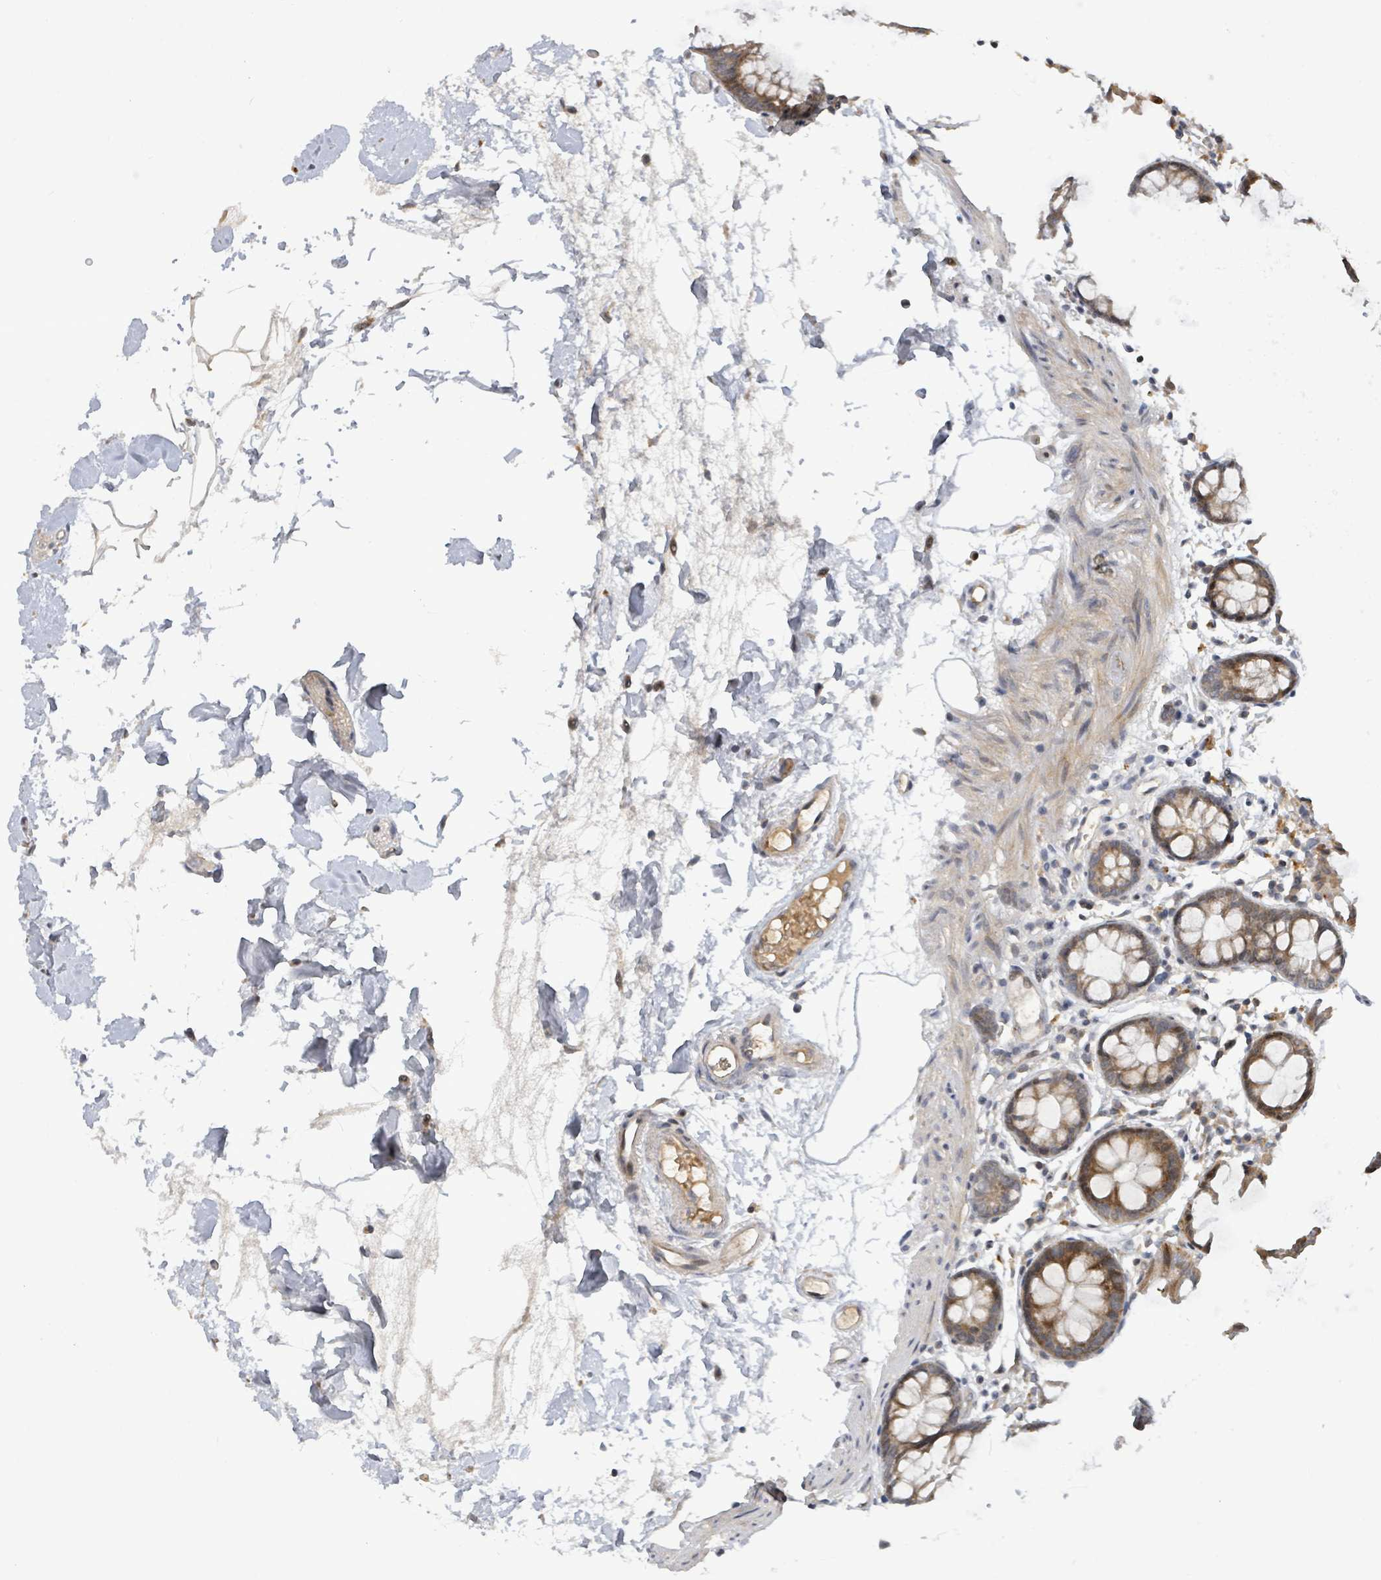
{"staining": {"intensity": "moderate", "quantity": ">75%", "location": "cytoplasmic/membranous"}, "tissue": "colon", "cell_type": "Endothelial cells", "image_type": "normal", "snomed": [{"axis": "morphology", "description": "Normal tissue, NOS"}, {"axis": "topography", "description": "Colon"}], "caption": "Protein staining by immunohistochemistry (IHC) exhibits moderate cytoplasmic/membranous expression in about >75% of endothelial cells in unremarkable colon.", "gene": "ITGA11", "patient": {"sex": "female", "age": 84}}